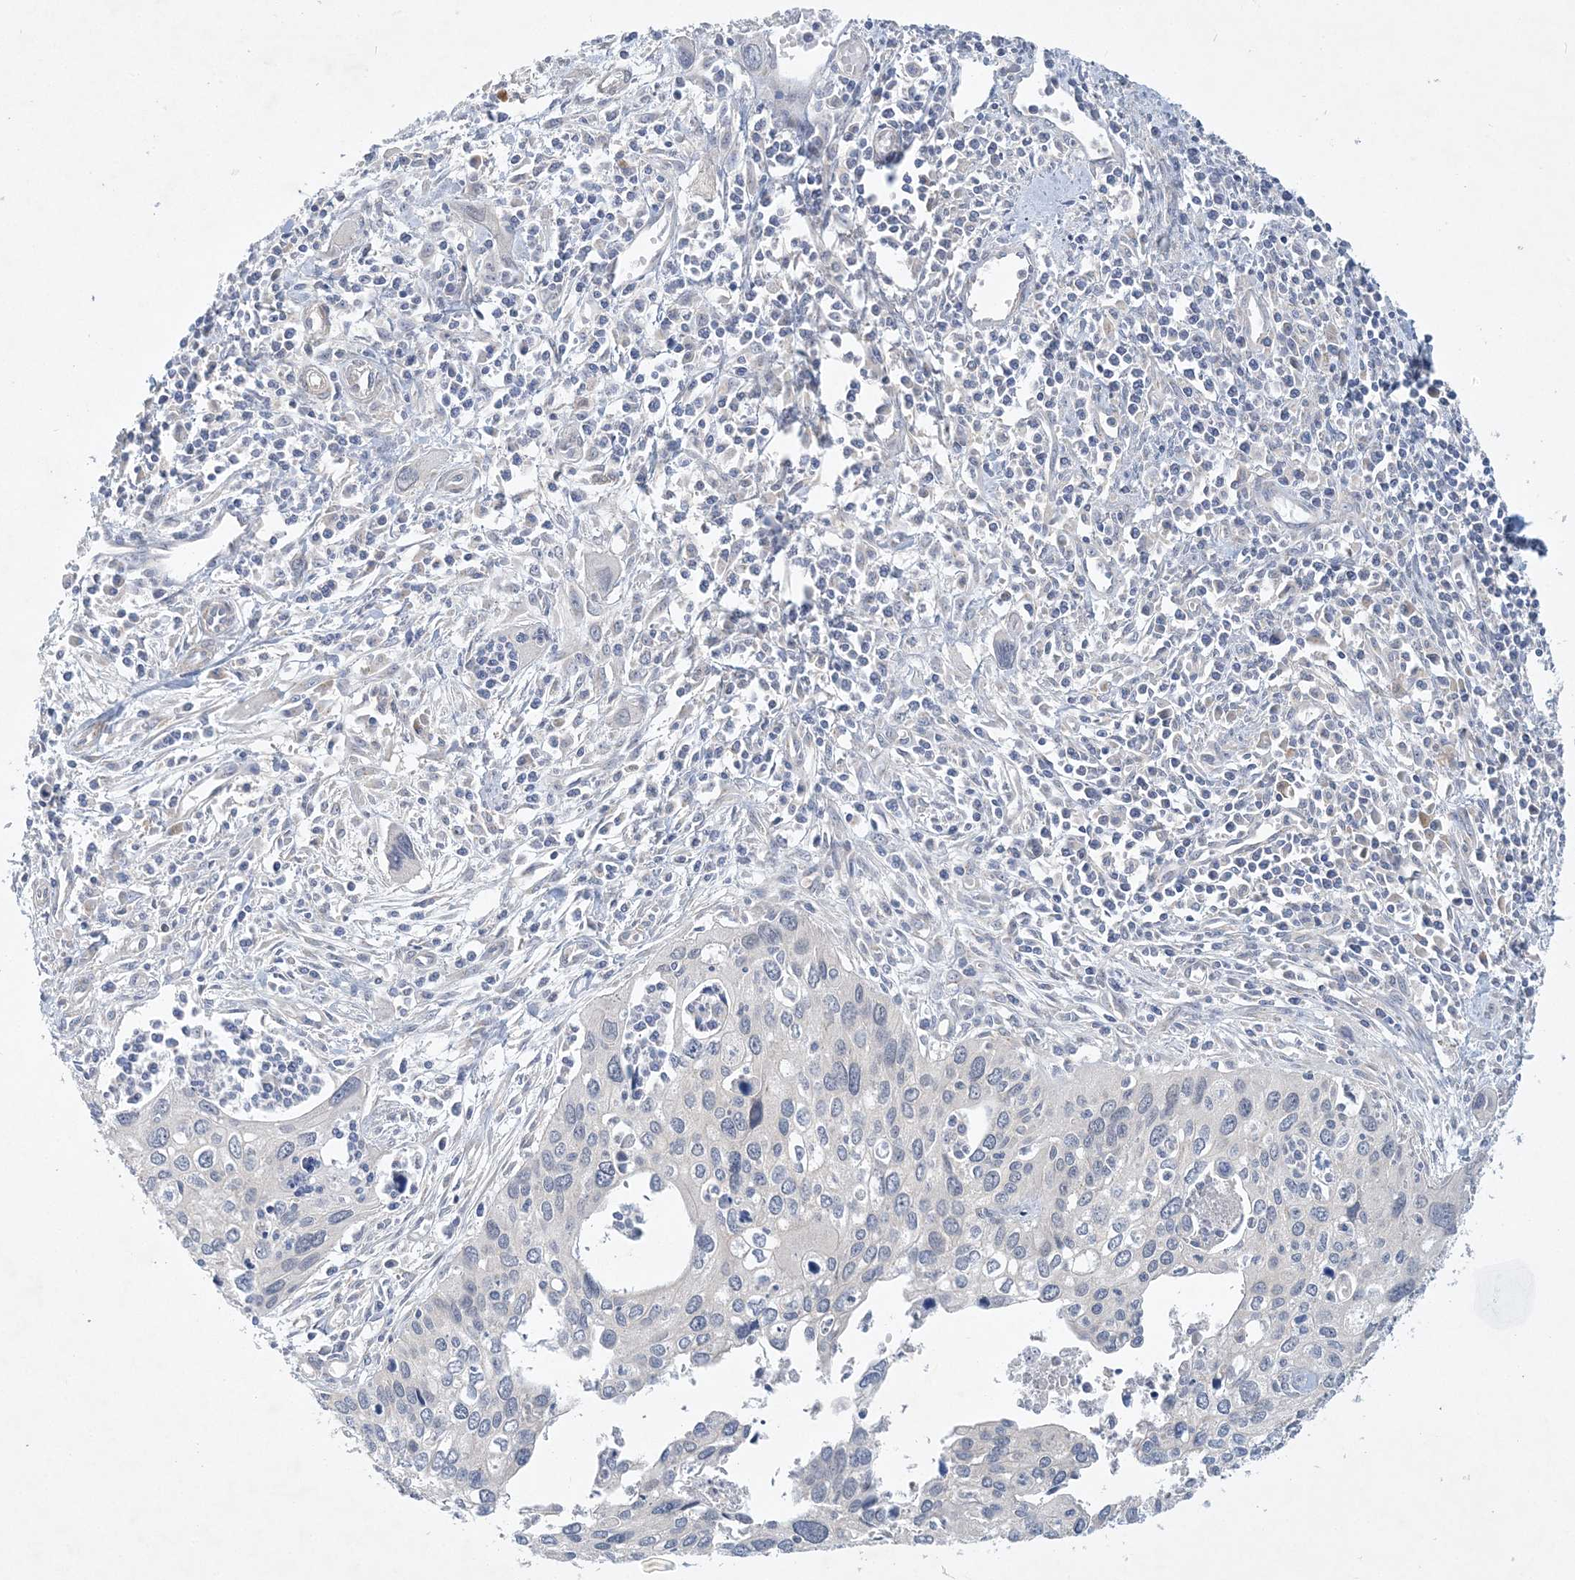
{"staining": {"intensity": "negative", "quantity": "none", "location": "none"}, "tissue": "cervical cancer", "cell_type": "Tumor cells", "image_type": "cancer", "snomed": [{"axis": "morphology", "description": "Squamous cell carcinoma, NOS"}, {"axis": "topography", "description": "Cervix"}], "caption": "Immunohistochemical staining of human cervical cancer (squamous cell carcinoma) displays no significant expression in tumor cells.", "gene": "ANKRD35", "patient": {"sex": "female", "age": 55}}